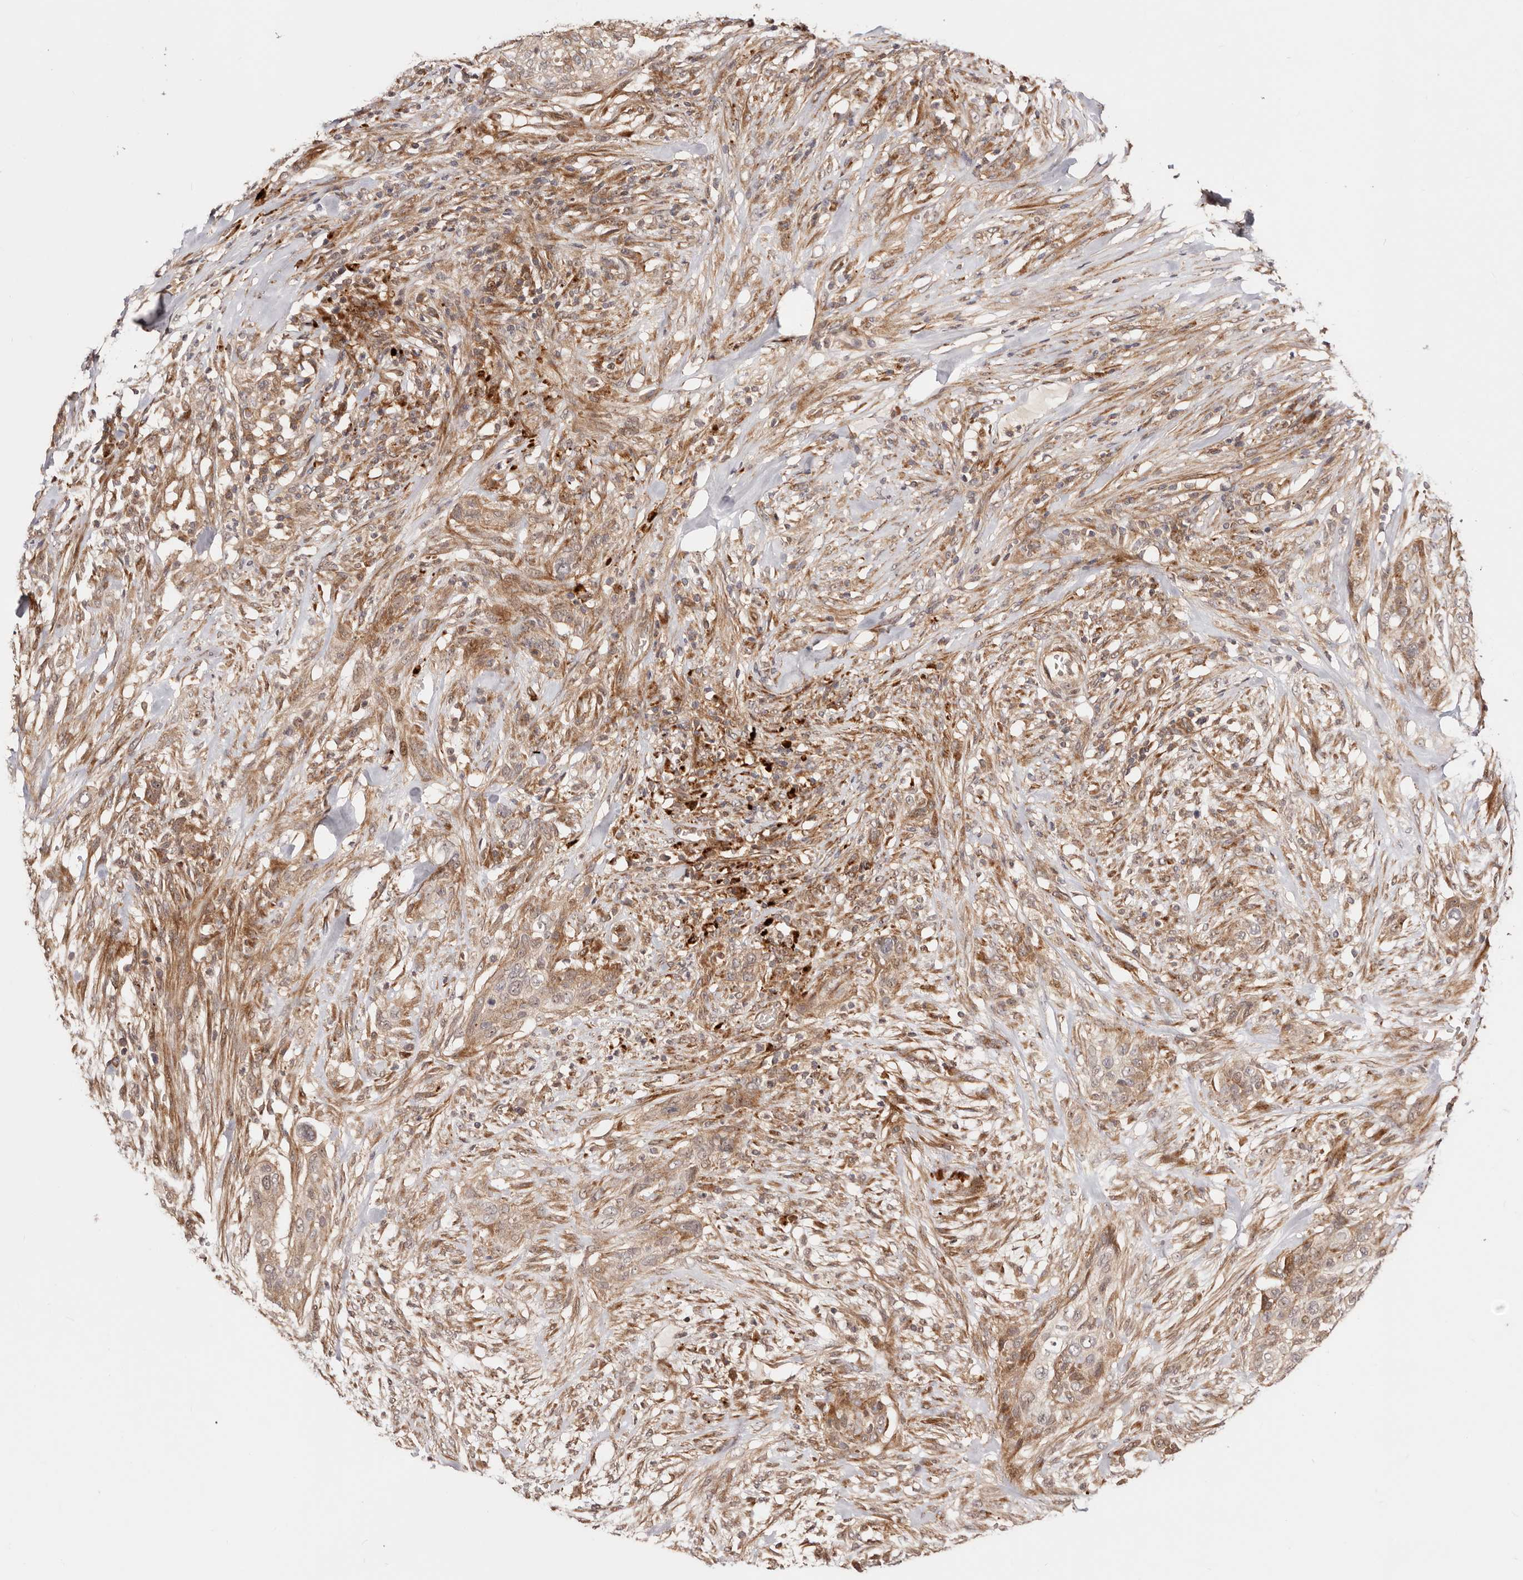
{"staining": {"intensity": "weak", "quantity": ">75%", "location": "cytoplasmic/membranous,nuclear"}, "tissue": "urothelial cancer", "cell_type": "Tumor cells", "image_type": "cancer", "snomed": [{"axis": "morphology", "description": "Urothelial carcinoma, High grade"}, {"axis": "topography", "description": "Urinary bladder"}], "caption": "Brown immunohistochemical staining in urothelial carcinoma (high-grade) displays weak cytoplasmic/membranous and nuclear staining in approximately >75% of tumor cells. (brown staining indicates protein expression, while blue staining denotes nuclei).", "gene": "PTPN22", "patient": {"sex": "male", "age": 35}}